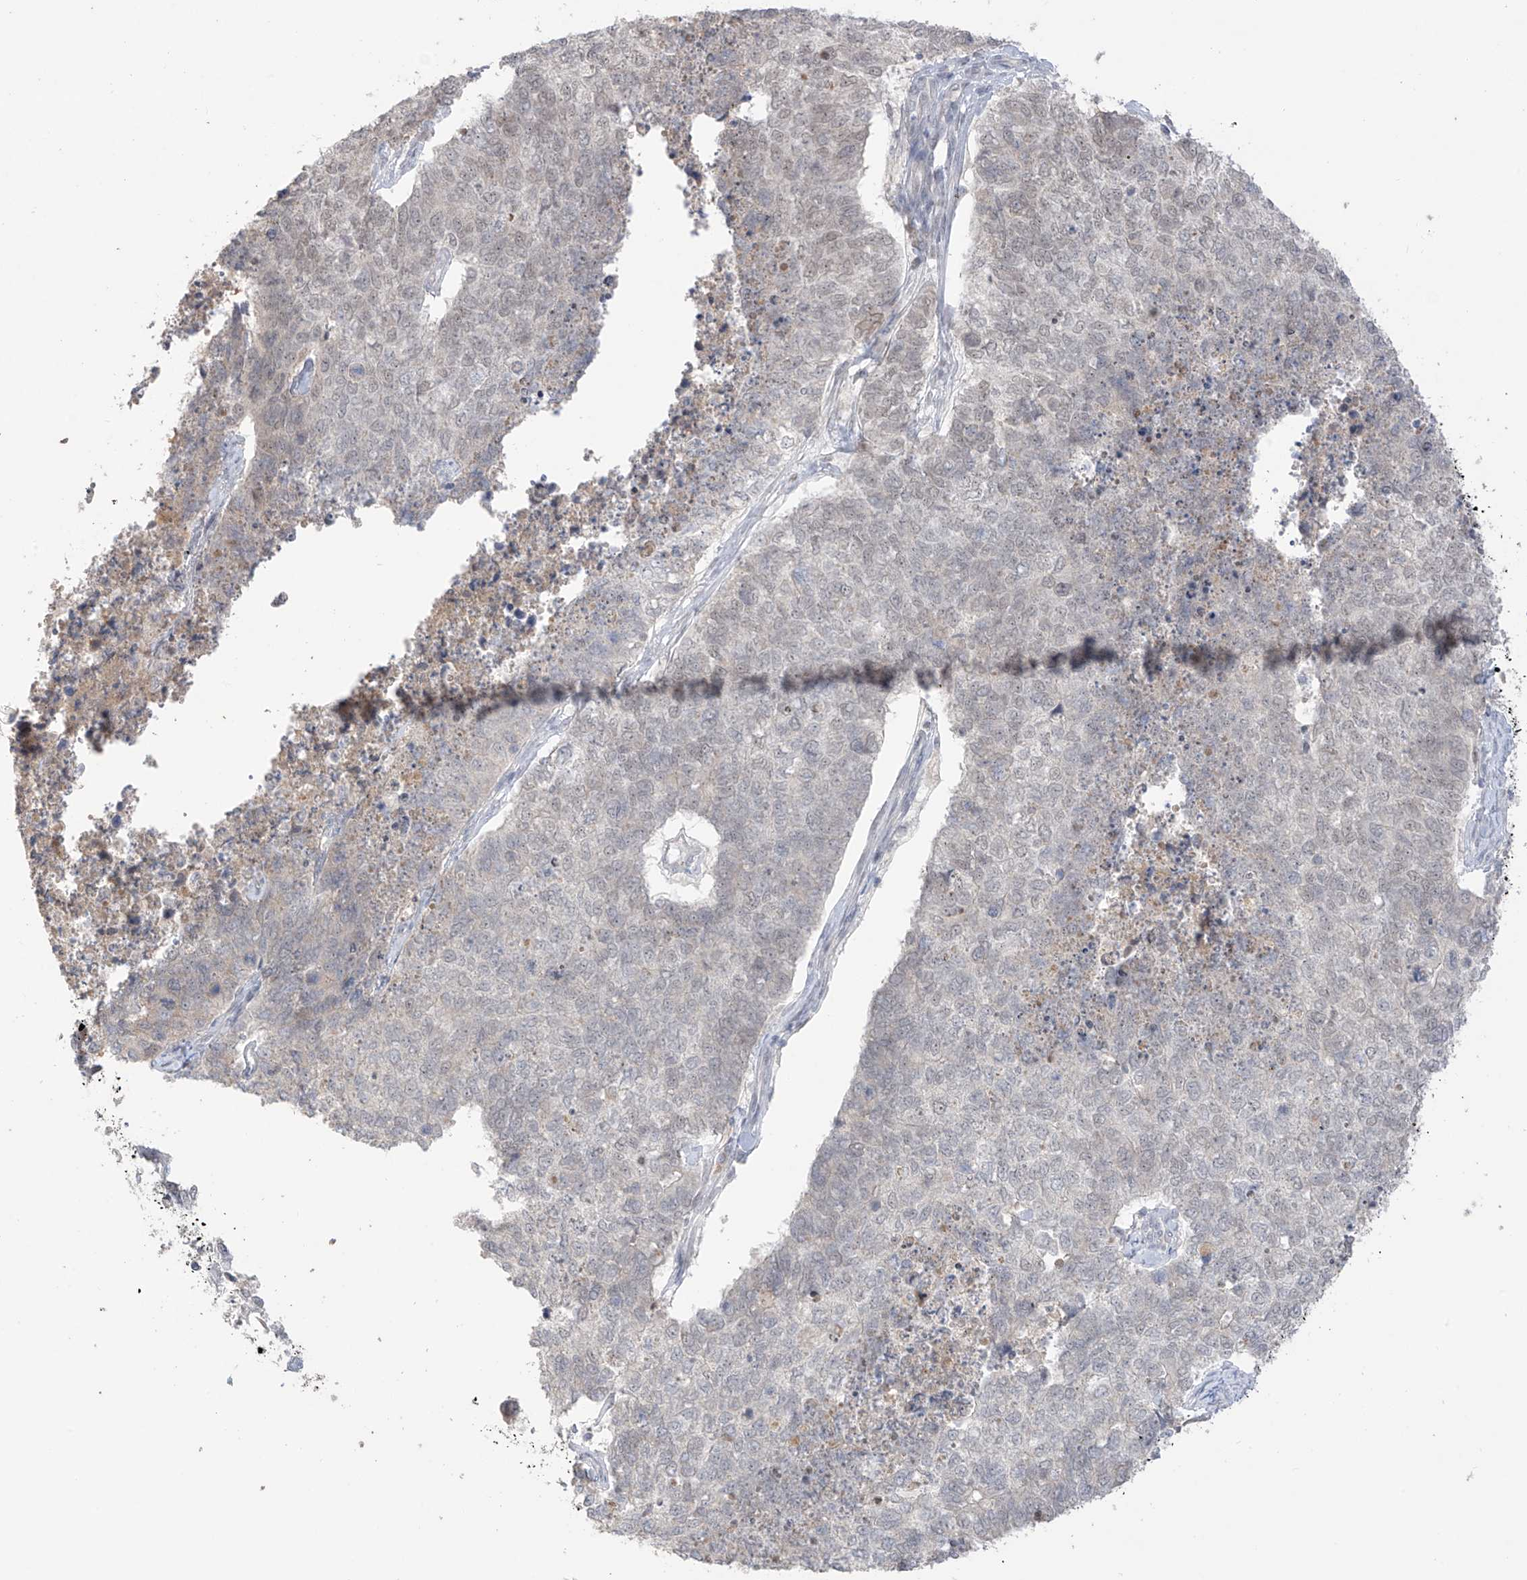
{"staining": {"intensity": "weak", "quantity": "25%-75%", "location": "nuclear"}, "tissue": "cervical cancer", "cell_type": "Tumor cells", "image_type": "cancer", "snomed": [{"axis": "morphology", "description": "Squamous cell carcinoma, NOS"}, {"axis": "topography", "description": "Cervix"}], "caption": "The histopathology image reveals staining of cervical cancer, revealing weak nuclear protein expression (brown color) within tumor cells. Nuclei are stained in blue.", "gene": "OGT", "patient": {"sex": "female", "age": 63}}